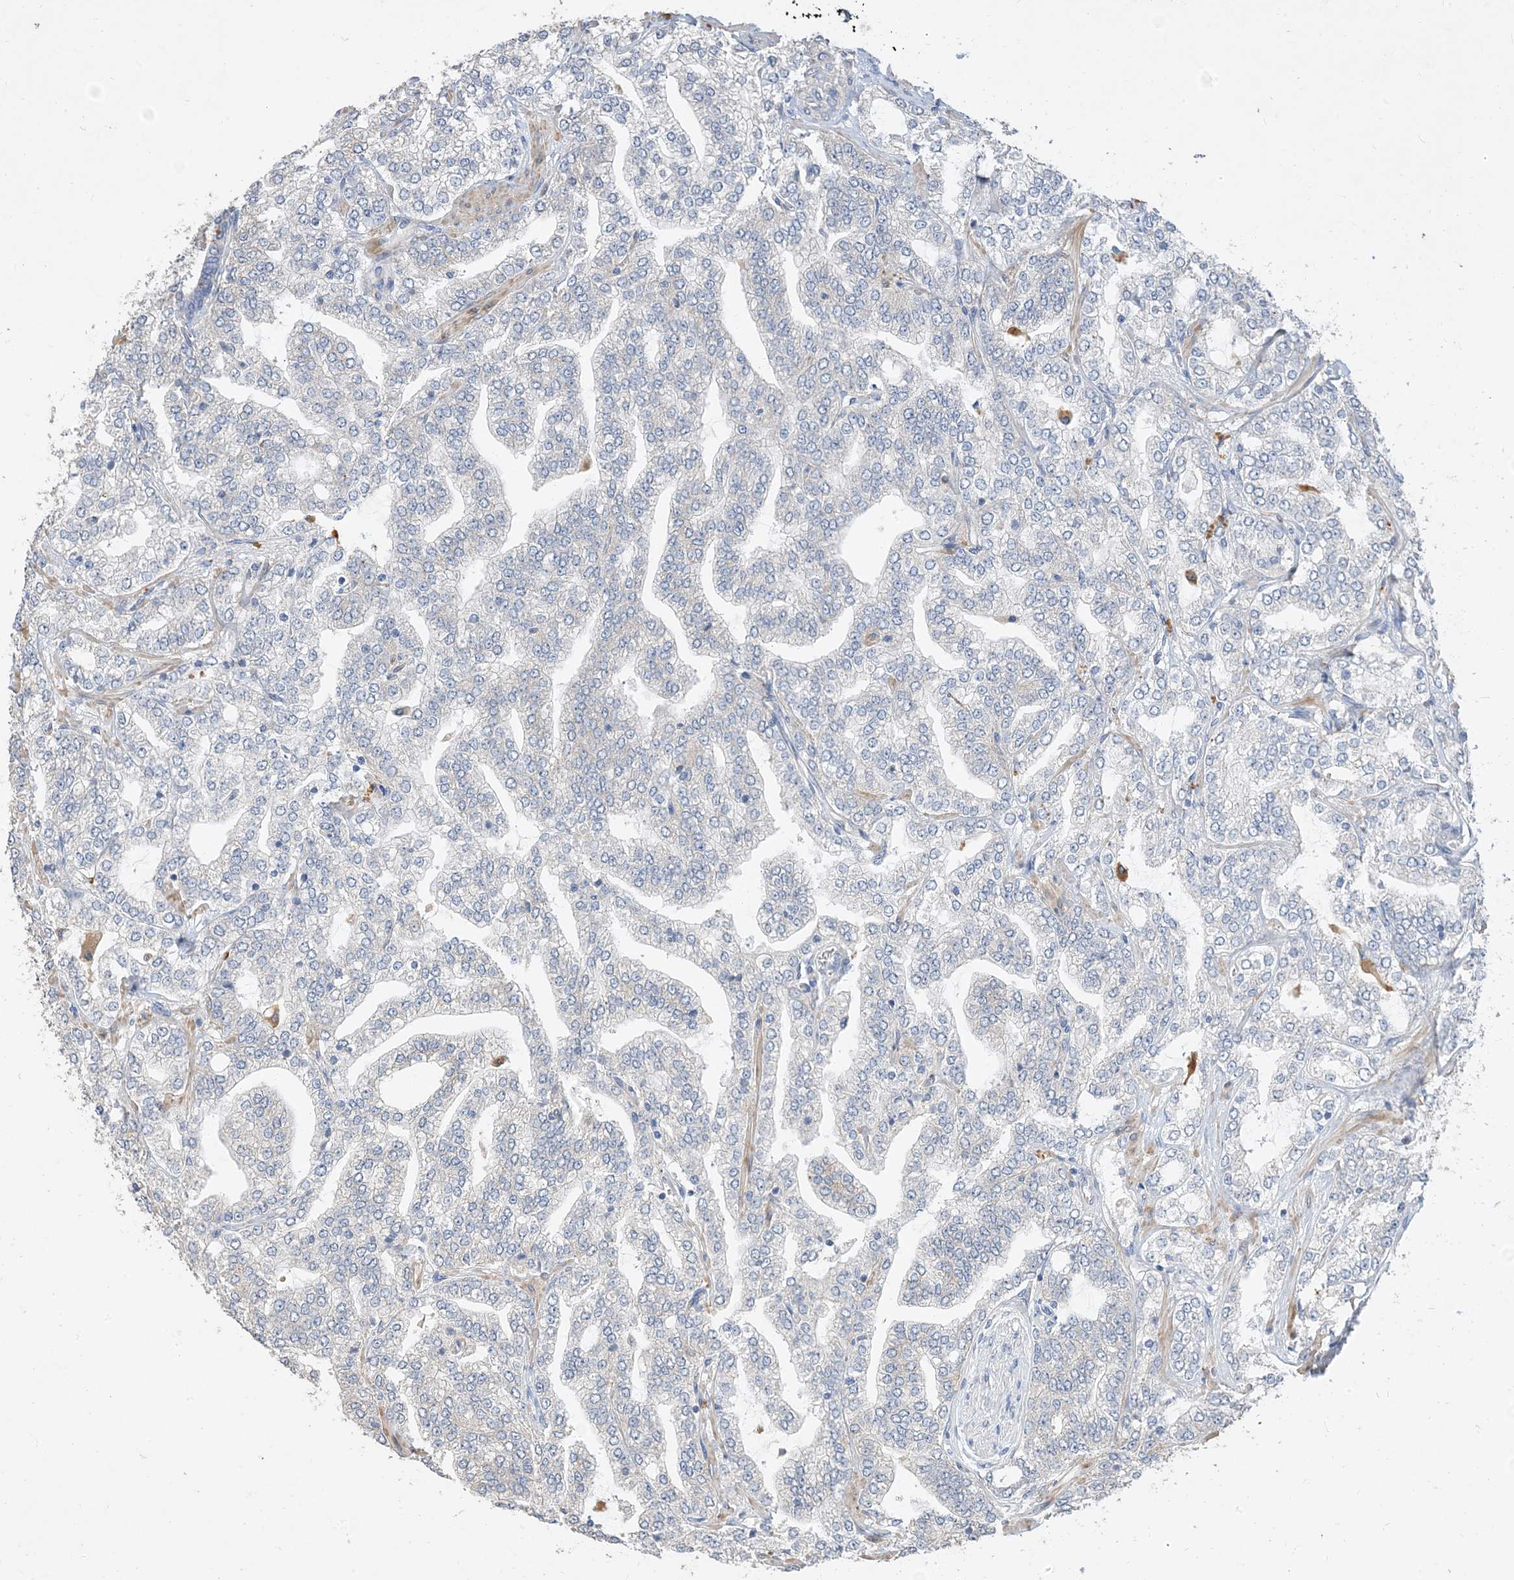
{"staining": {"intensity": "negative", "quantity": "none", "location": "none"}, "tissue": "prostate cancer", "cell_type": "Tumor cells", "image_type": "cancer", "snomed": [{"axis": "morphology", "description": "Adenocarcinoma, High grade"}, {"axis": "topography", "description": "Prostate"}], "caption": "The histopathology image exhibits no significant positivity in tumor cells of prostate cancer (high-grade adenocarcinoma).", "gene": "RNF175", "patient": {"sex": "male", "age": 64}}